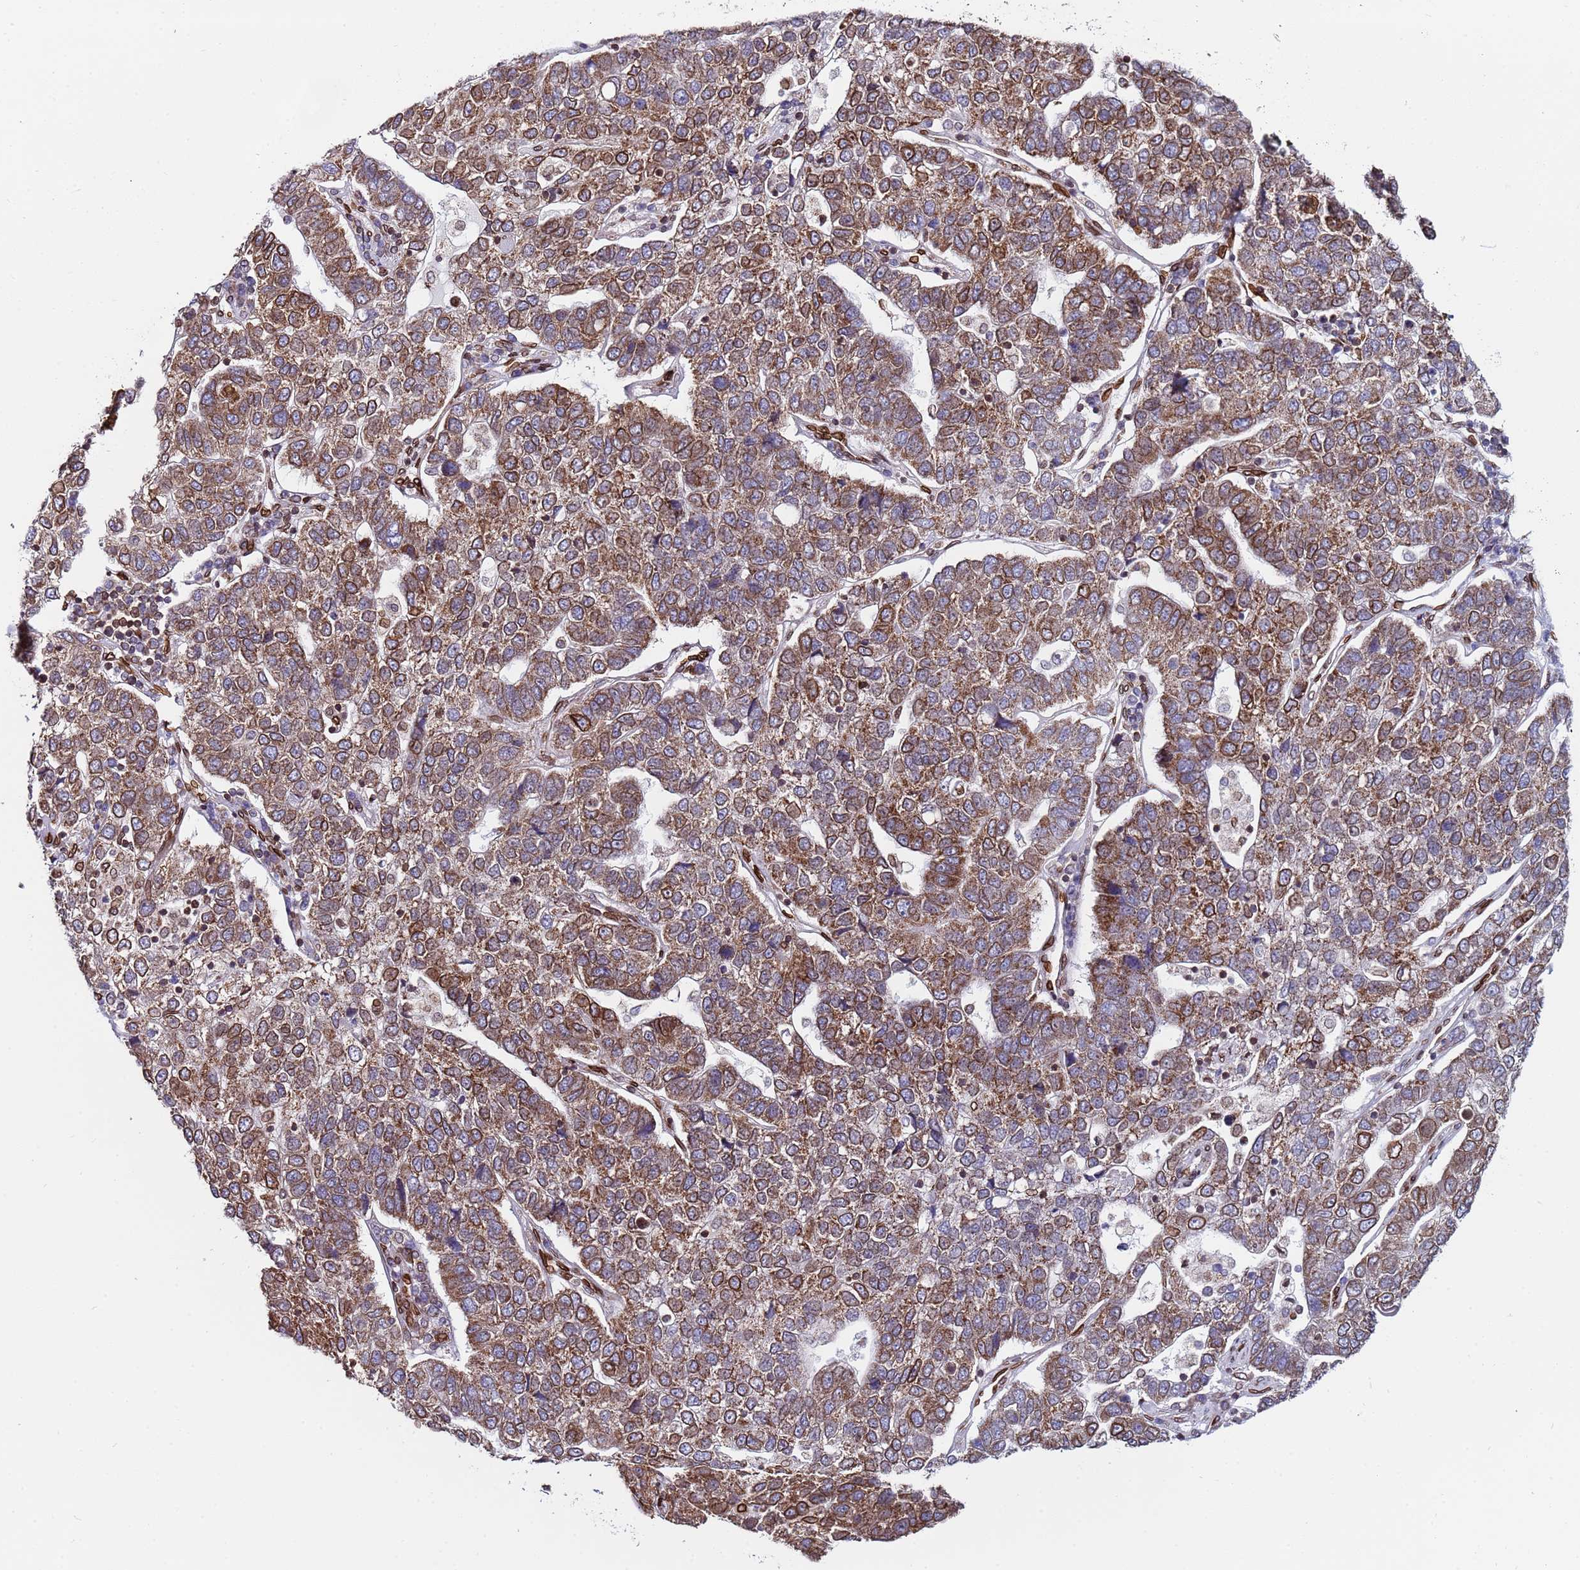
{"staining": {"intensity": "moderate", "quantity": ">75%", "location": "cytoplasmic/membranous,nuclear"}, "tissue": "pancreatic cancer", "cell_type": "Tumor cells", "image_type": "cancer", "snomed": [{"axis": "morphology", "description": "Adenocarcinoma, NOS"}, {"axis": "topography", "description": "Pancreas"}], "caption": "Adenocarcinoma (pancreatic) was stained to show a protein in brown. There is medium levels of moderate cytoplasmic/membranous and nuclear positivity in about >75% of tumor cells. (DAB (3,3'-diaminobenzidine) = brown stain, brightfield microscopy at high magnification).", "gene": "TOR1AIP1", "patient": {"sex": "female", "age": 61}}